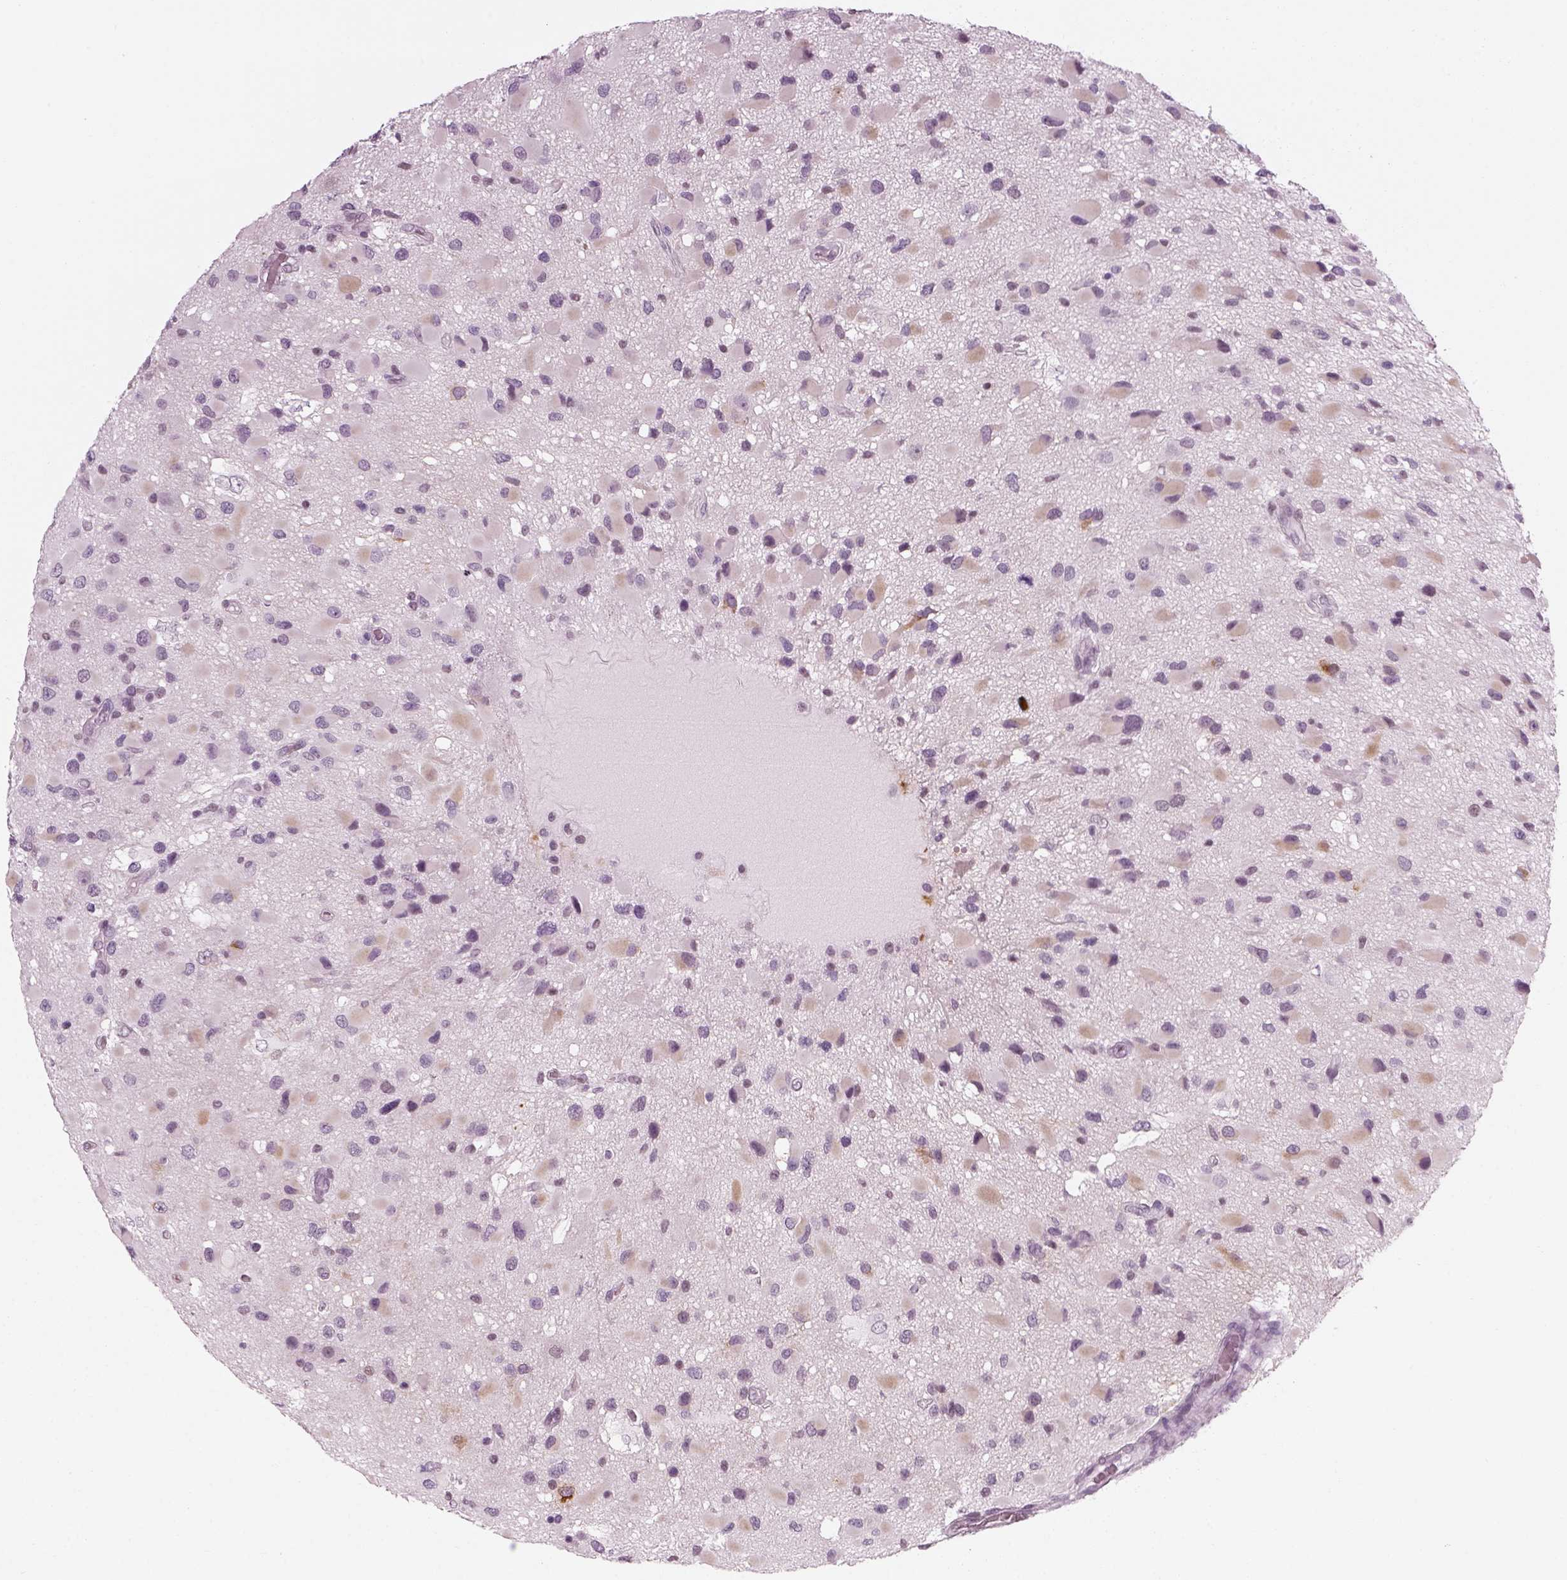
{"staining": {"intensity": "negative", "quantity": "none", "location": "none"}, "tissue": "glioma", "cell_type": "Tumor cells", "image_type": "cancer", "snomed": [{"axis": "morphology", "description": "Glioma, malignant, Low grade"}, {"axis": "topography", "description": "Brain"}], "caption": "Photomicrograph shows no protein expression in tumor cells of glioma tissue.", "gene": "KCNG2", "patient": {"sex": "female", "age": 32}}